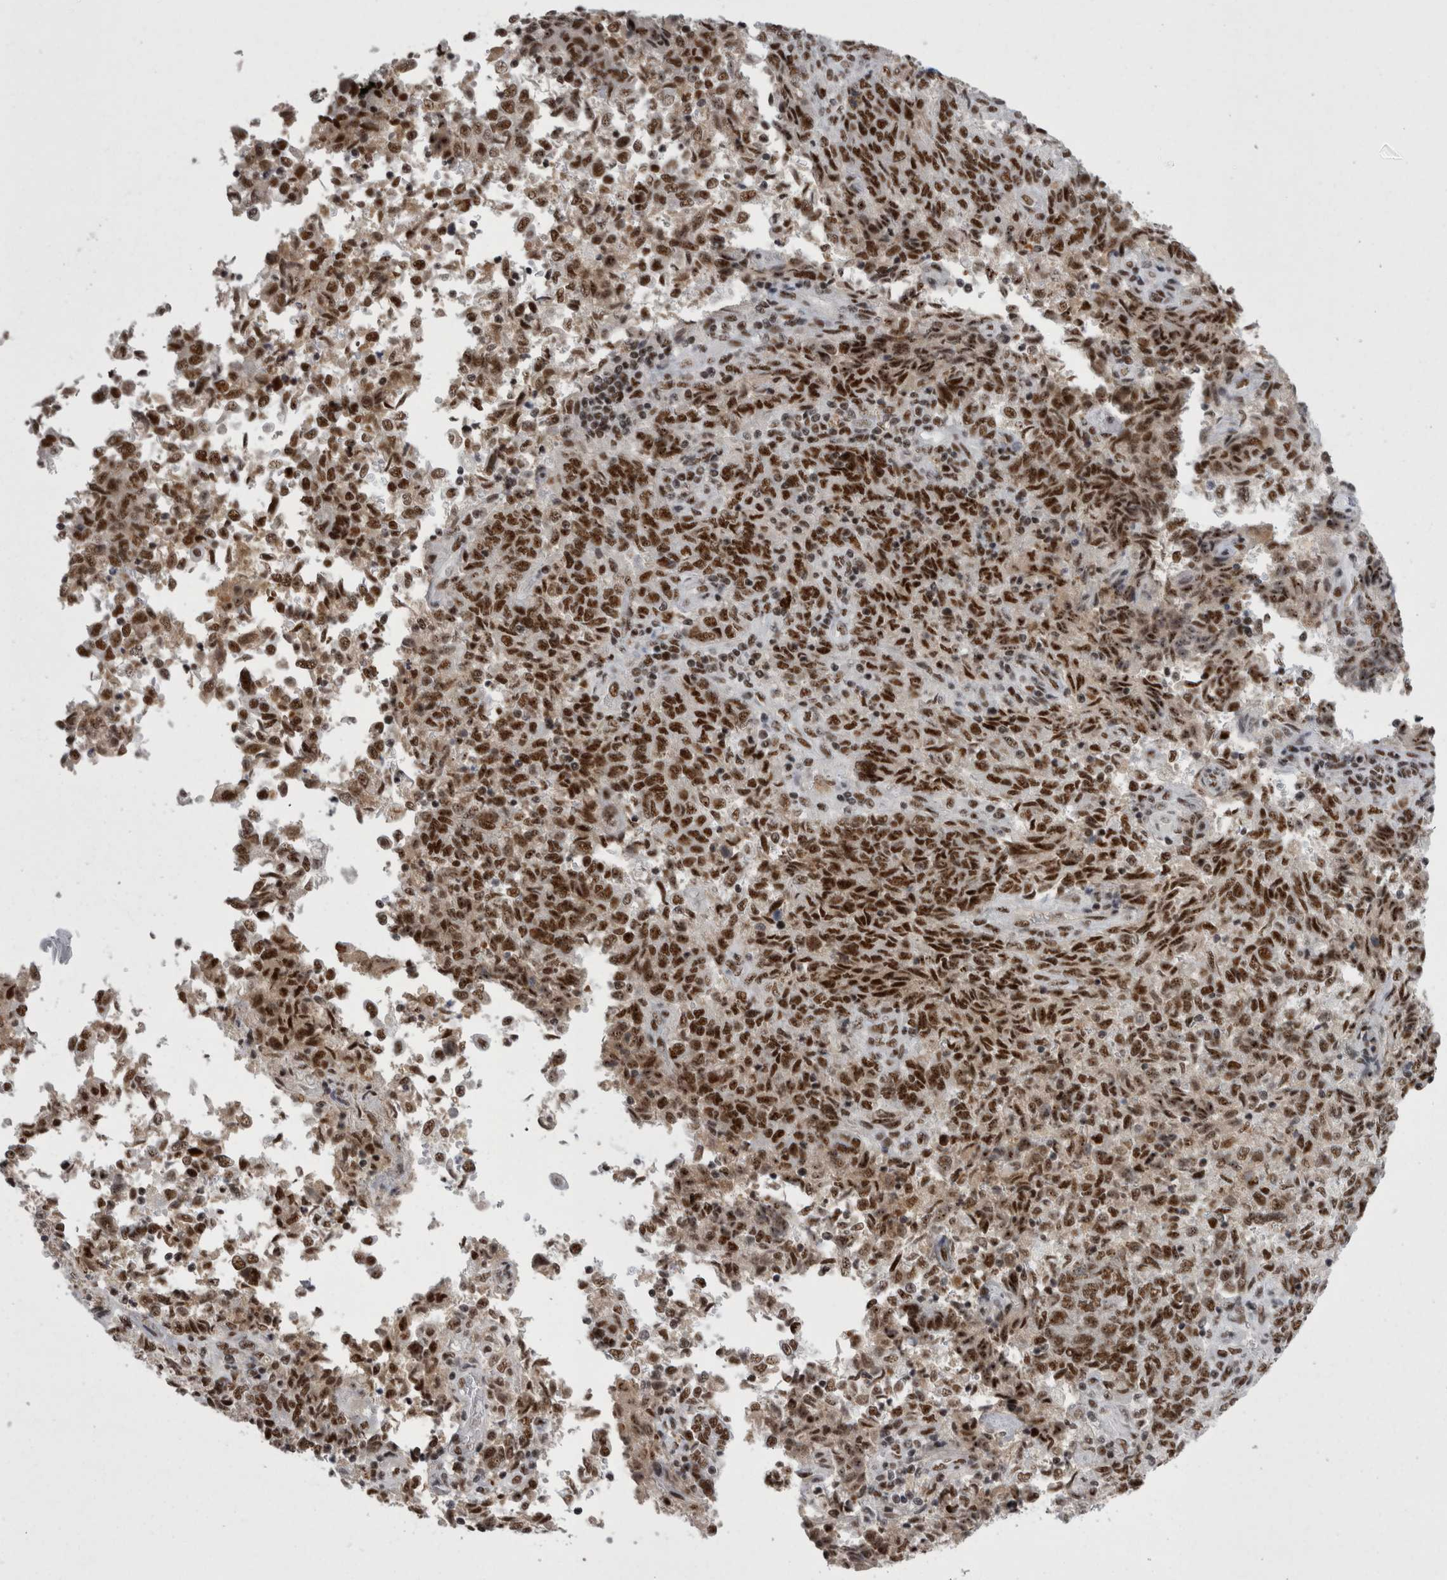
{"staining": {"intensity": "strong", "quantity": ">75%", "location": "nuclear"}, "tissue": "endometrial cancer", "cell_type": "Tumor cells", "image_type": "cancer", "snomed": [{"axis": "morphology", "description": "Adenocarcinoma, NOS"}, {"axis": "topography", "description": "Endometrium"}], "caption": "Protein expression analysis of endometrial adenocarcinoma reveals strong nuclear expression in approximately >75% of tumor cells.", "gene": "SNRNP40", "patient": {"sex": "female", "age": 80}}